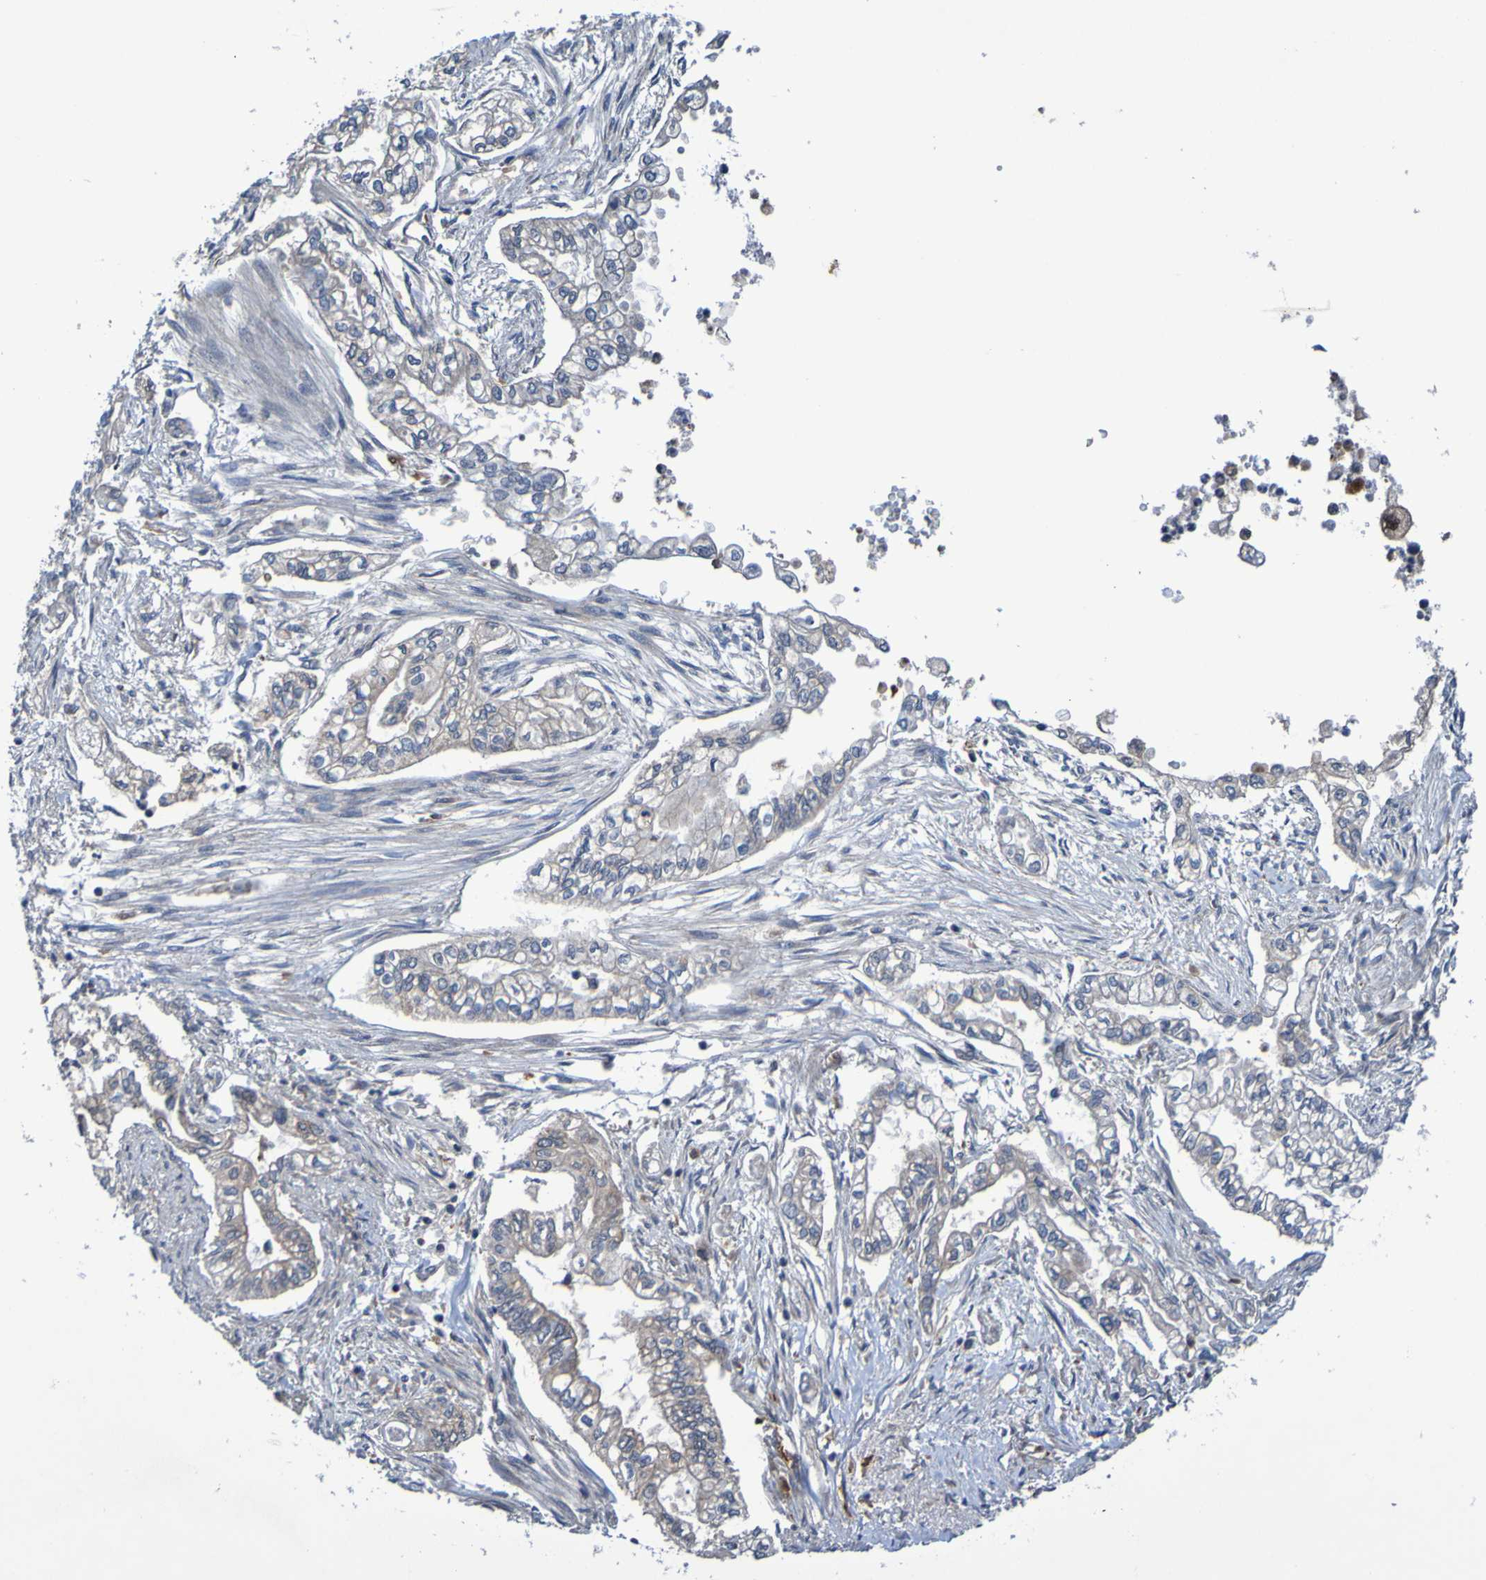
{"staining": {"intensity": "weak", "quantity": ">75%", "location": "cytoplasmic/membranous"}, "tissue": "pancreatic cancer", "cell_type": "Tumor cells", "image_type": "cancer", "snomed": [{"axis": "morphology", "description": "Normal tissue, NOS"}, {"axis": "topography", "description": "Pancreas"}], "caption": "Protein staining shows weak cytoplasmic/membranous staining in approximately >75% of tumor cells in pancreatic cancer.", "gene": "SDK1", "patient": {"sex": "male", "age": 42}}